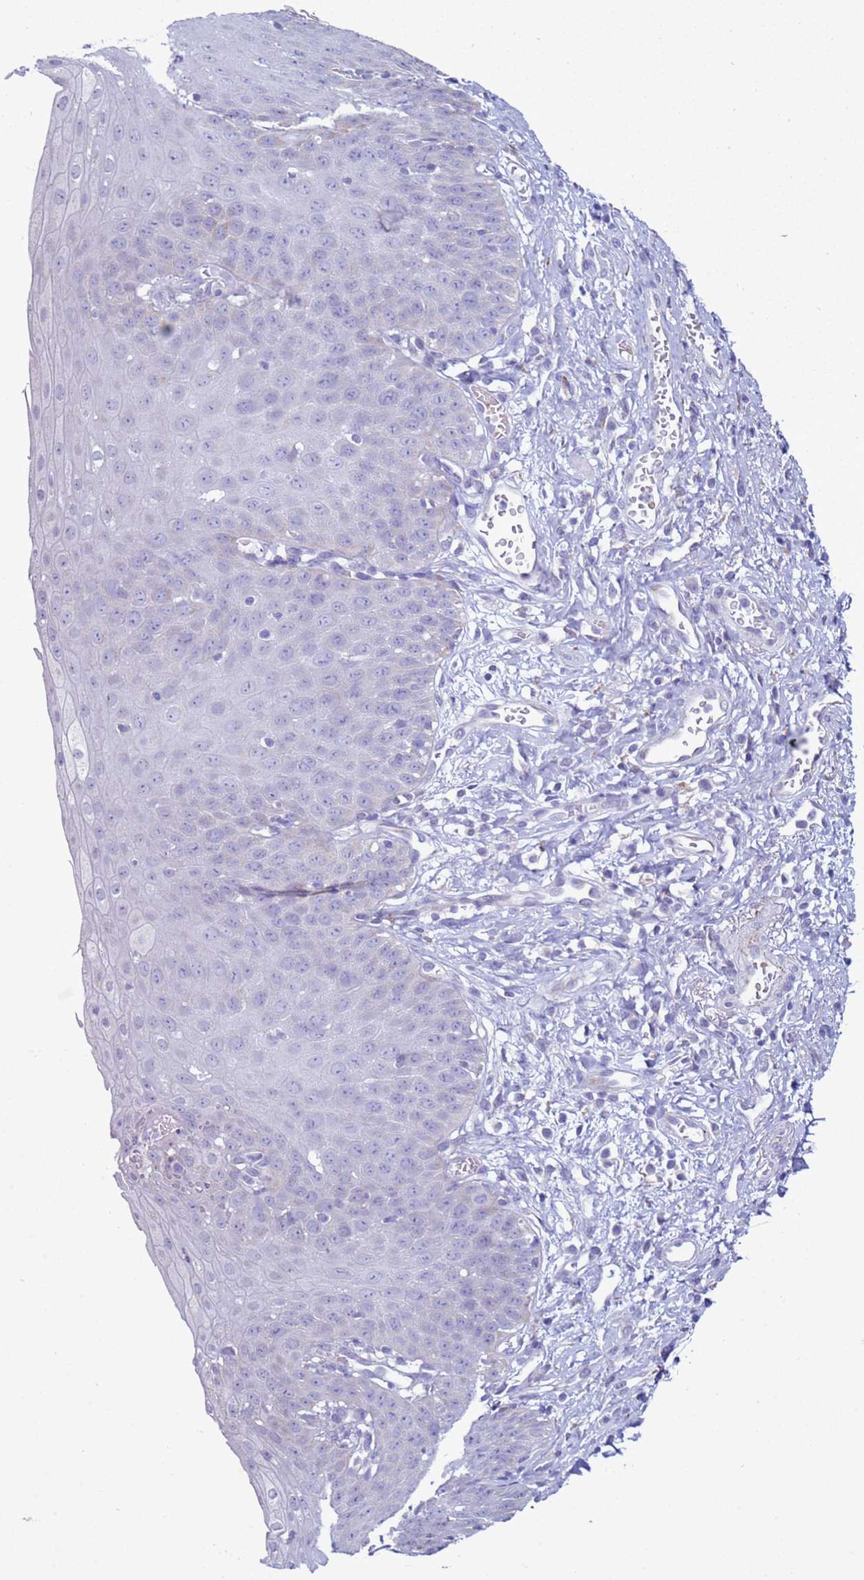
{"staining": {"intensity": "negative", "quantity": "none", "location": "none"}, "tissue": "esophagus", "cell_type": "Squamous epithelial cells", "image_type": "normal", "snomed": [{"axis": "morphology", "description": "Normal tissue, NOS"}, {"axis": "topography", "description": "Esophagus"}], "caption": "A histopathology image of esophagus stained for a protein reveals no brown staining in squamous epithelial cells.", "gene": "ABHD17B", "patient": {"sex": "male", "age": 71}}